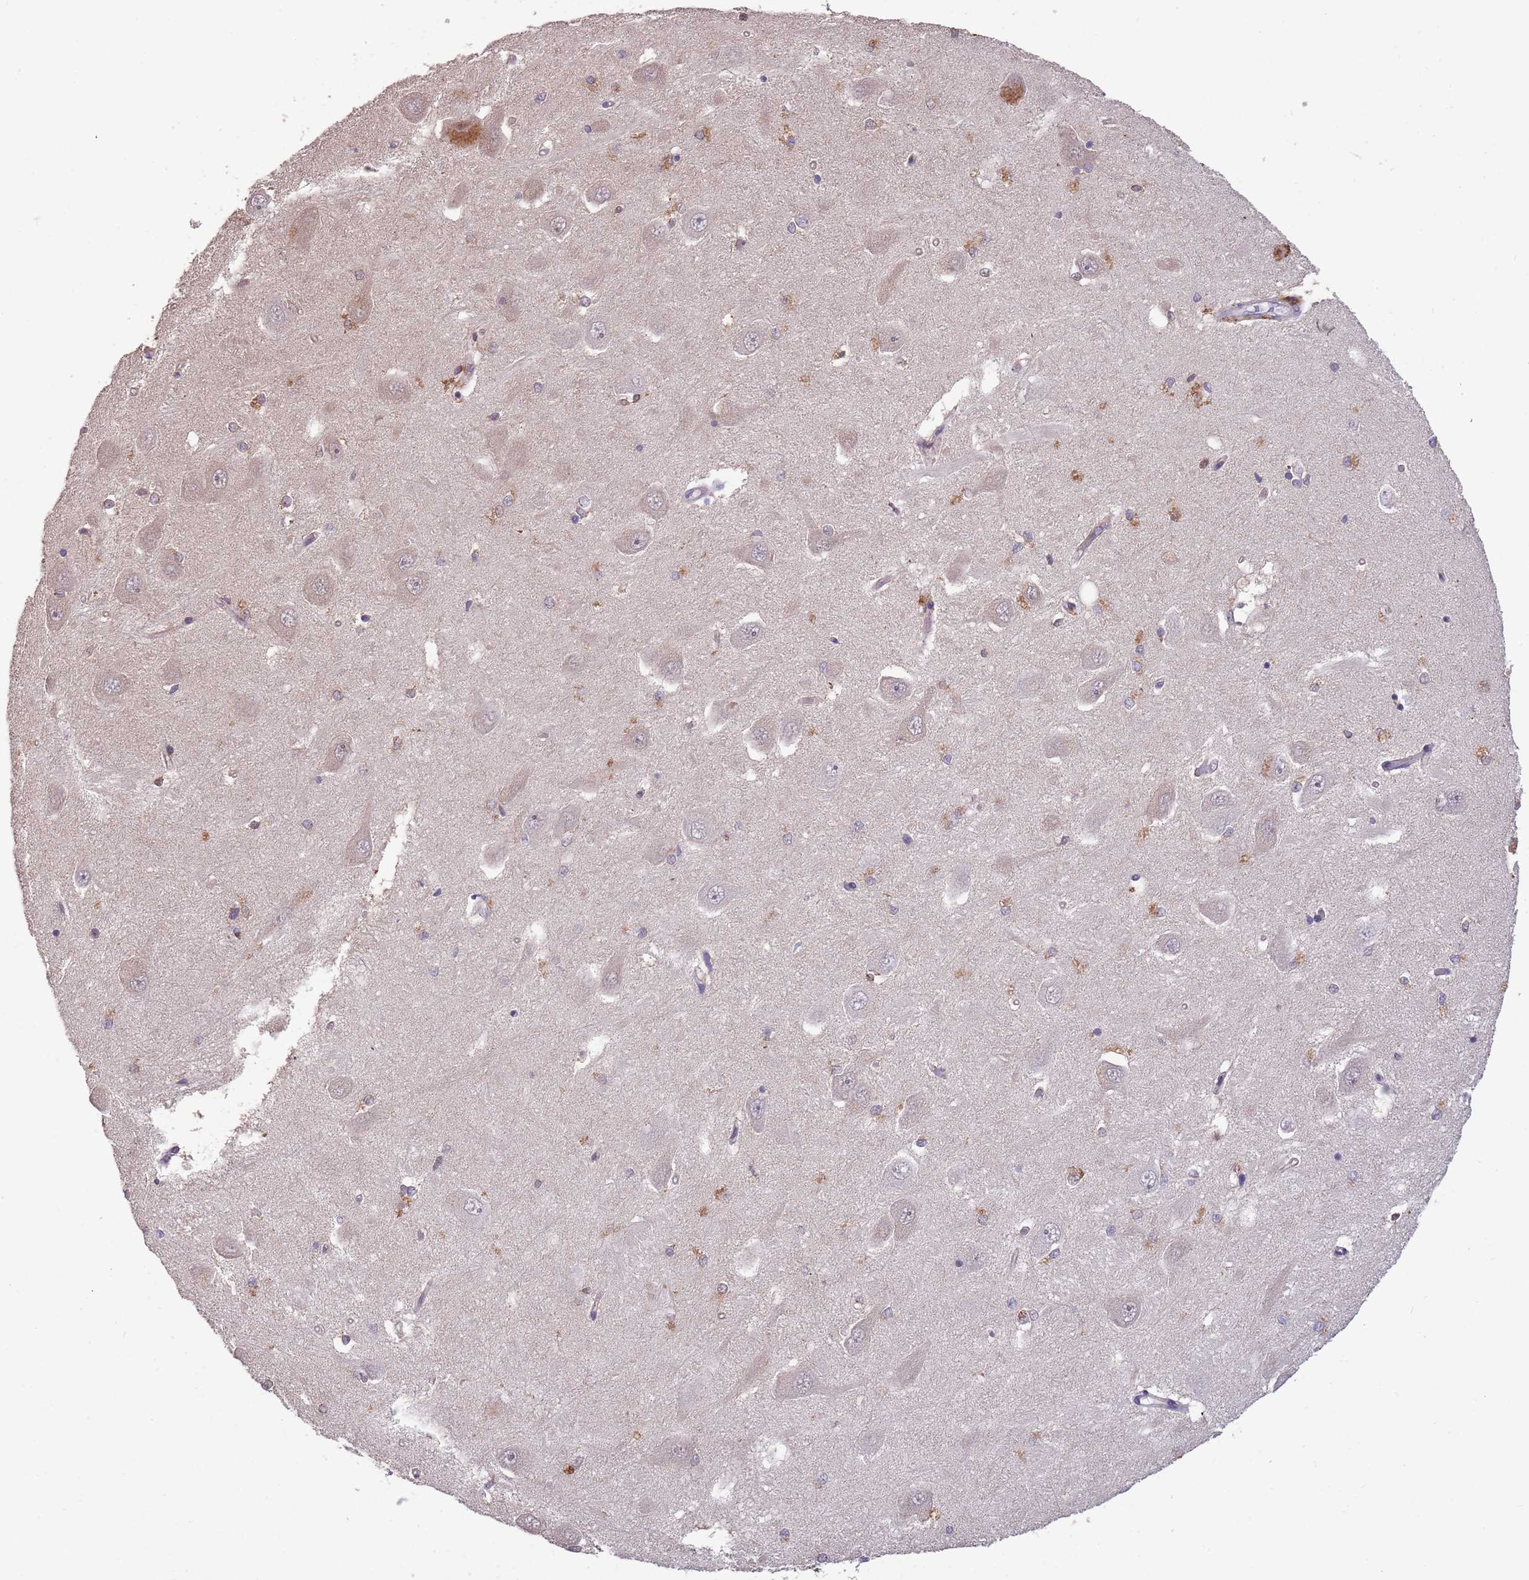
{"staining": {"intensity": "moderate", "quantity": "<25%", "location": "cytoplasmic/membranous,nuclear"}, "tissue": "hippocampus", "cell_type": "Glial cells", "image_type": "normal", "snomed": [{"axis": "morphology", "description": "Normal tissue, NOS"}, {"axis": "topography", "description": "Hippocampus"}], "caption": "Immunohistochemical staining of normal human hippocampus reveals moderate cytoplasmic/membranous,nuclear protein expression in approximately <25% of glial cells. (IHC, brightfield microscopy, high magnification).", "gene": "ZNF639", "patient": {"sex": "male", "age": 45}}